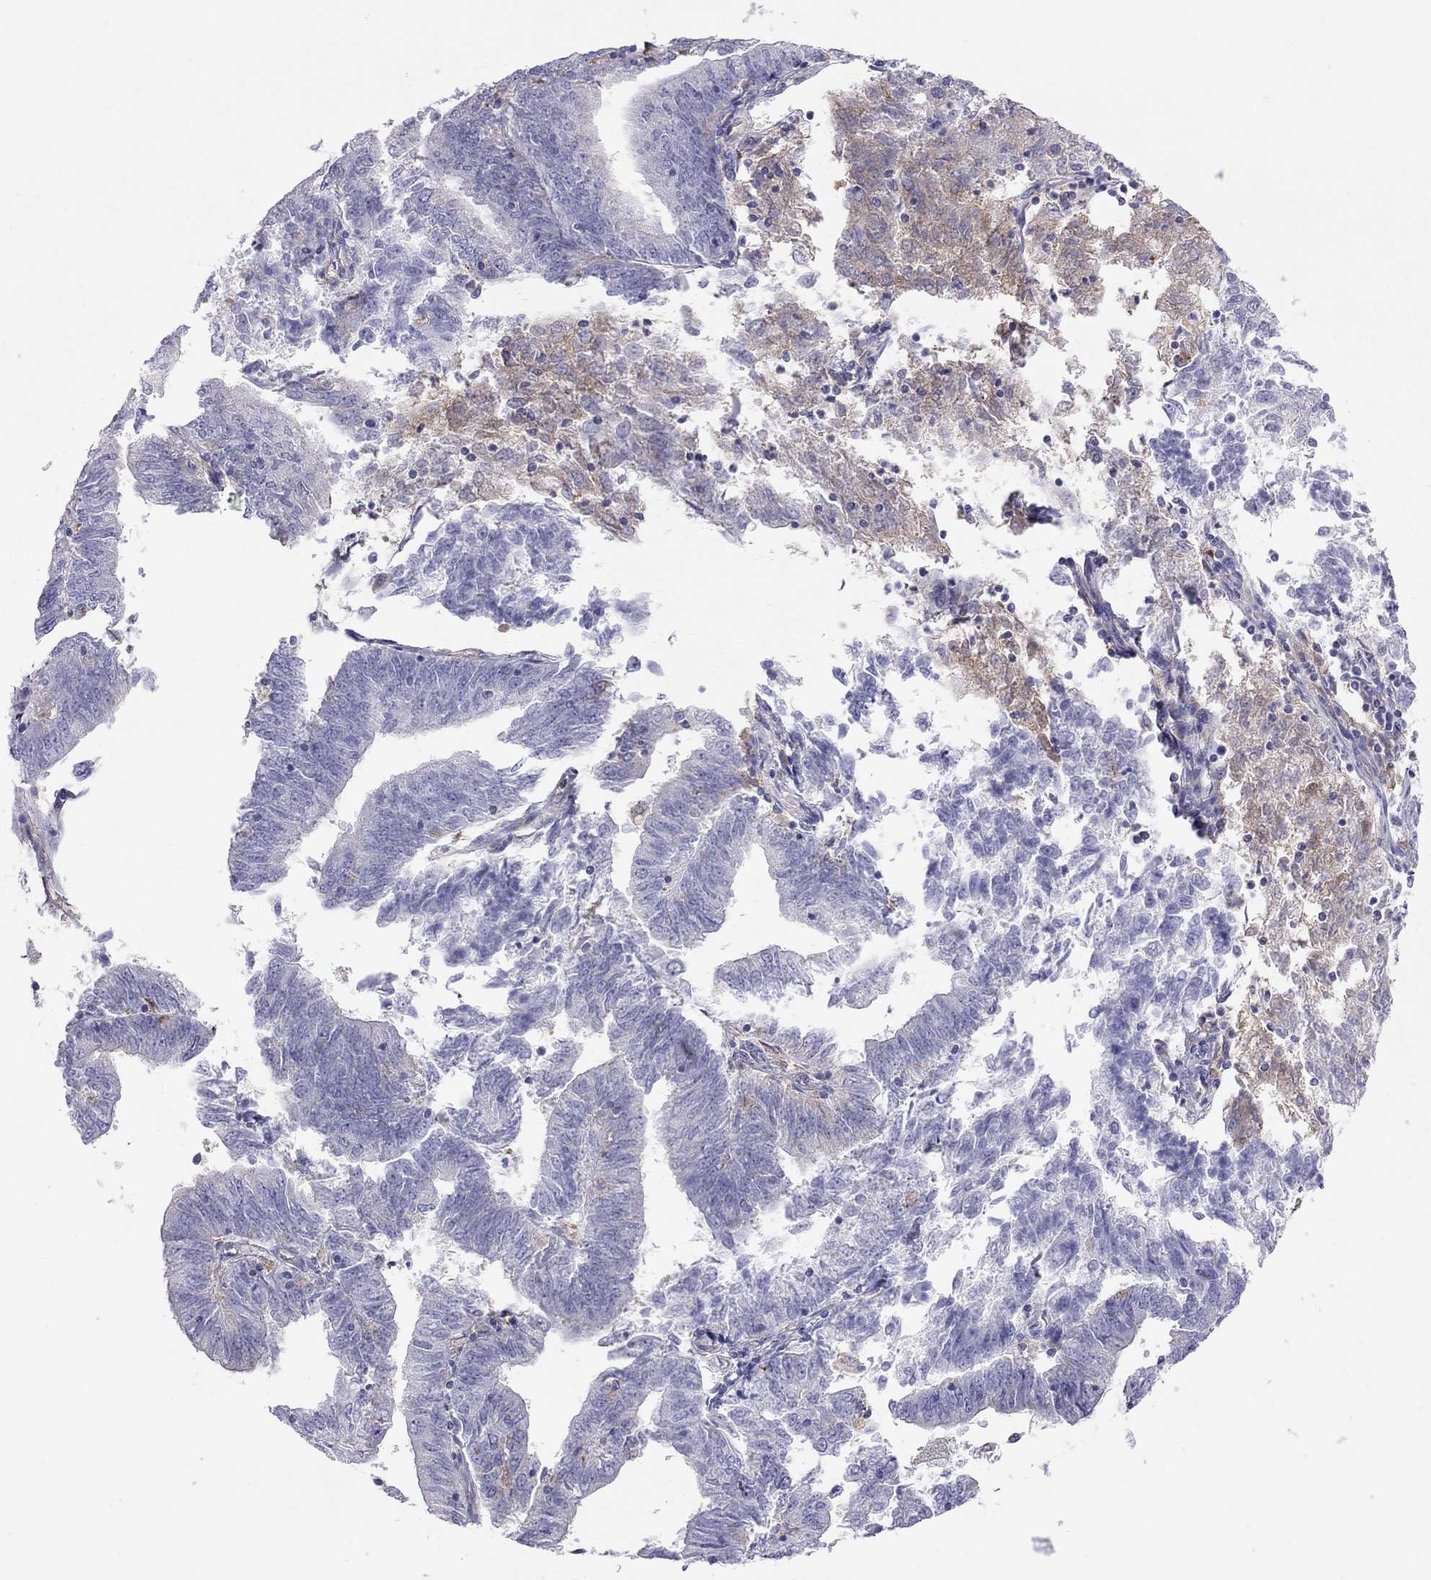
{"staining": {"intensity": "weak", "quantity": "25%-75%", "location": "cytoplasmic/membranous"}, "tissue": "endometrial cancer", "cell_type": "Tumor cells", "image_type": "cancer", "snomed": [{"axis": "morphology", "description": "Adenocarcinoma, NOS"}, {"axis": "topography", "description": "Endometrium"}], "caption": "Immunohistochemical staining of human adenocarcinoma (endometrial) exhibits weak cytoplasmic/membranous protein positivity in approximately 25%-75% of tumor cells.", "gene": "ALOX15B", "patient": {"sex": "female", "age": 82}}